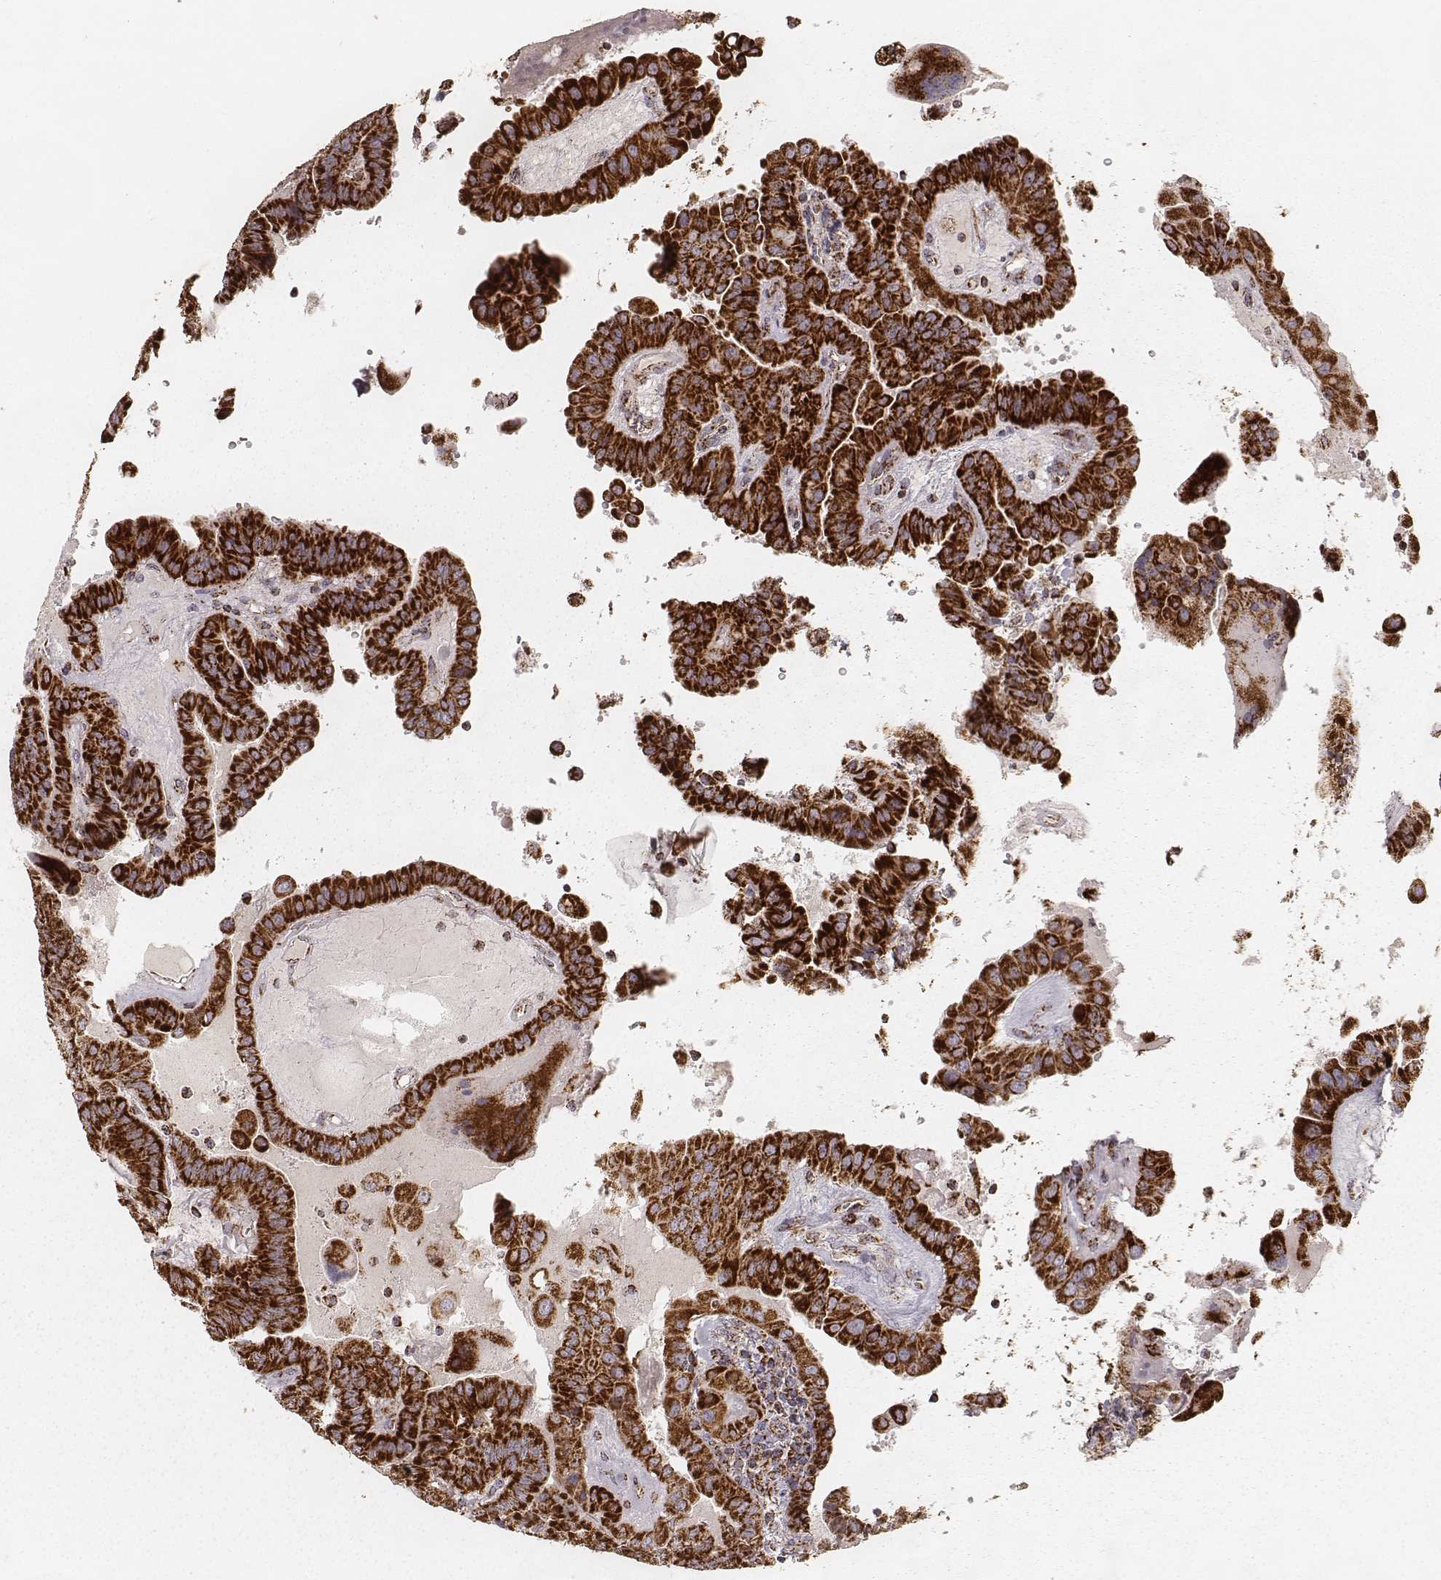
{"staining": {"intensity": "strong", "quantity": ">75%", "location": "cytoplasmic/membranous"}, "tissue": "thyroid cancer", "cell_type": "Tumor cells", "image_type": "cancer", "snomed": [{"axis": "morphology", "description": "Papillary adenocarcinoma, NOS"}, {"axis": "topography", "description": "Thyroid gland"}], "caption": "Papillary adenocarcinoma (thyroid) stained with a protein marker reveals strong staining in tumor cells.", "gene": "CS", "patient": {"sex": "female", "age": 37}}